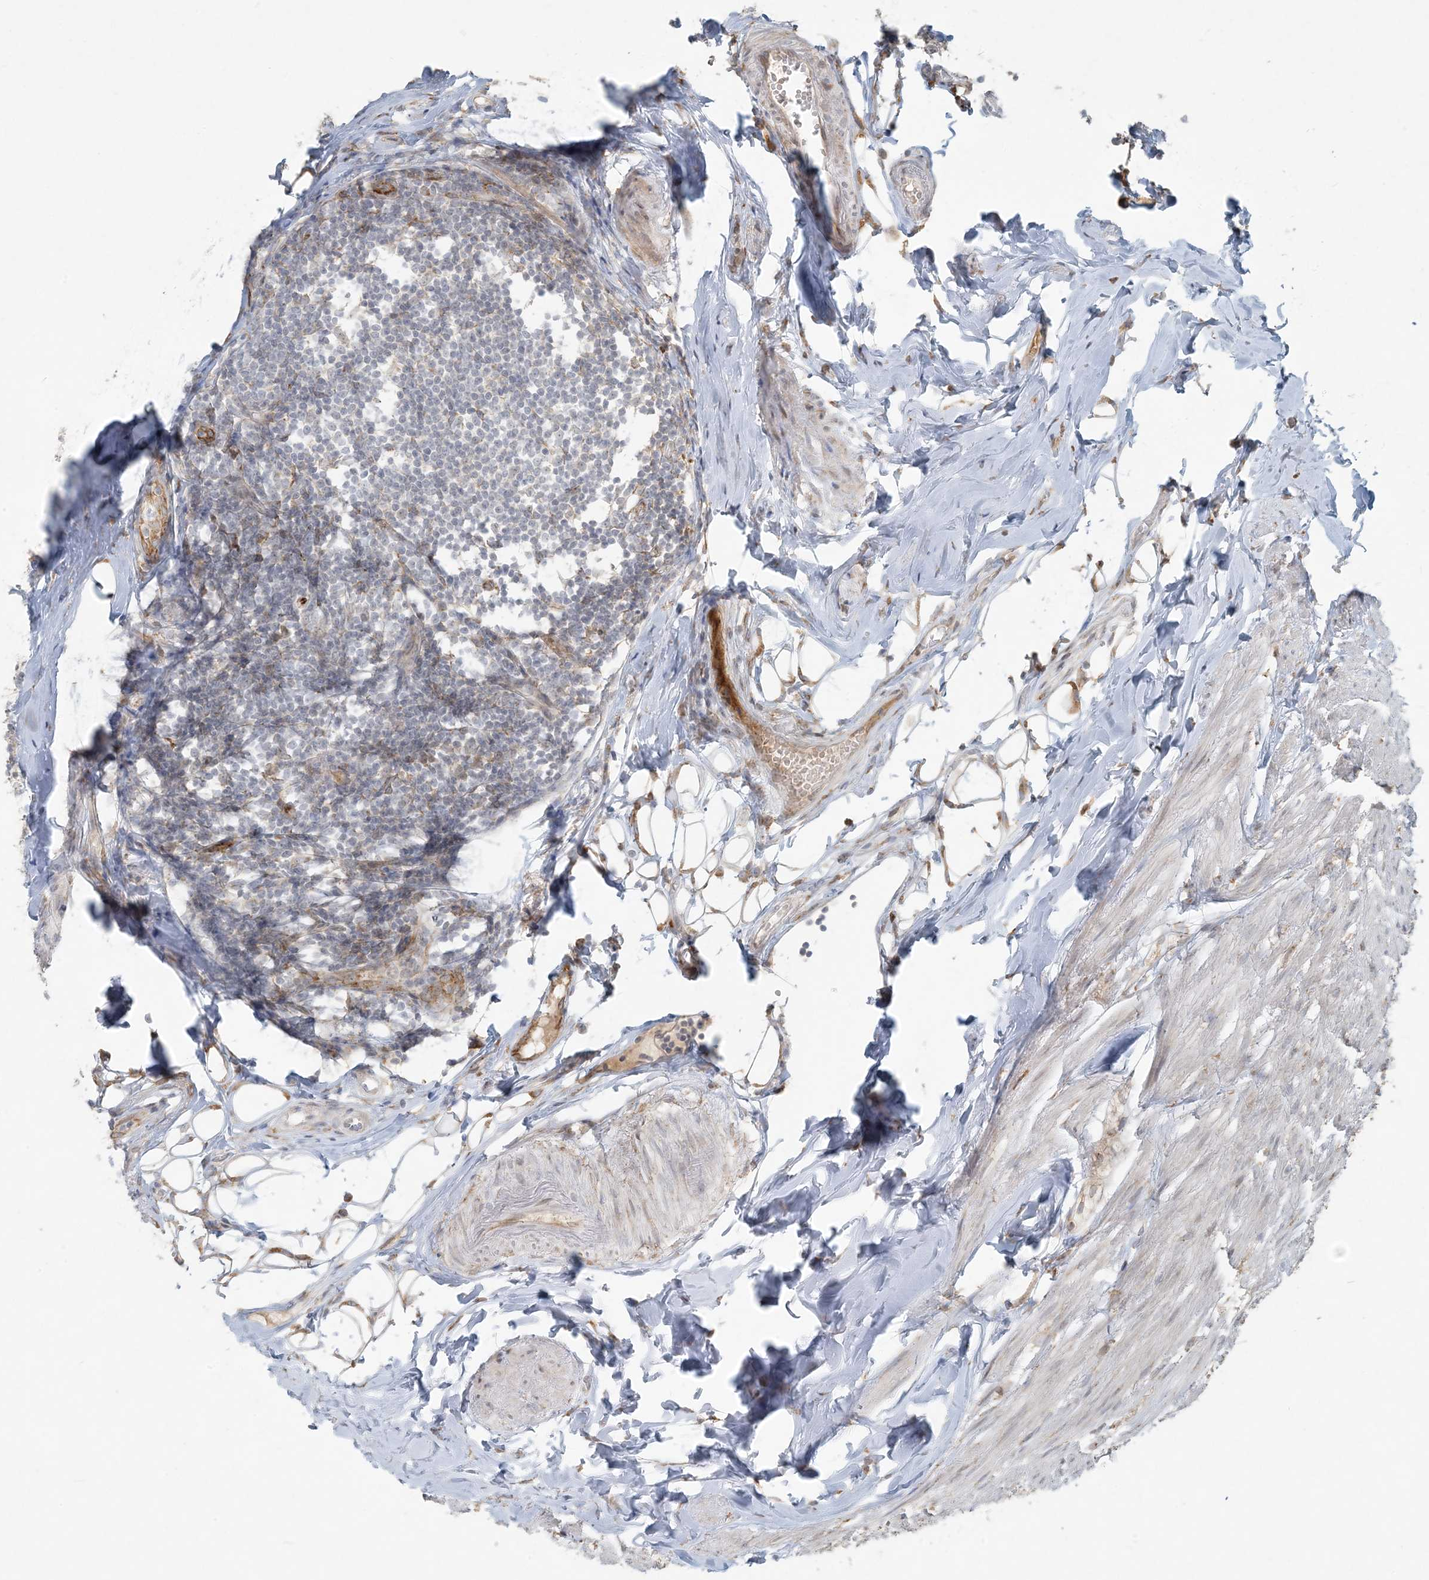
{"staining": {"intensity": "weak", "quantity": ">75%", "location": "cytoplasmic/membranous"}, "tissue": "appendix", "cell_type": "Glandular cells", "image_type": "normal", "snomed": [{"axis": "morphology", "description": "Normal tissue, NOS"}, {"axis": "topography", "description": "Appendix"}], "caption": "Glandular cells display low levels of weak cytoplasmic/membranous expression in about >75% of cells in benign human appendix.", "gene": "HACL1", "patient": {"sex": "female", "age": 62}}